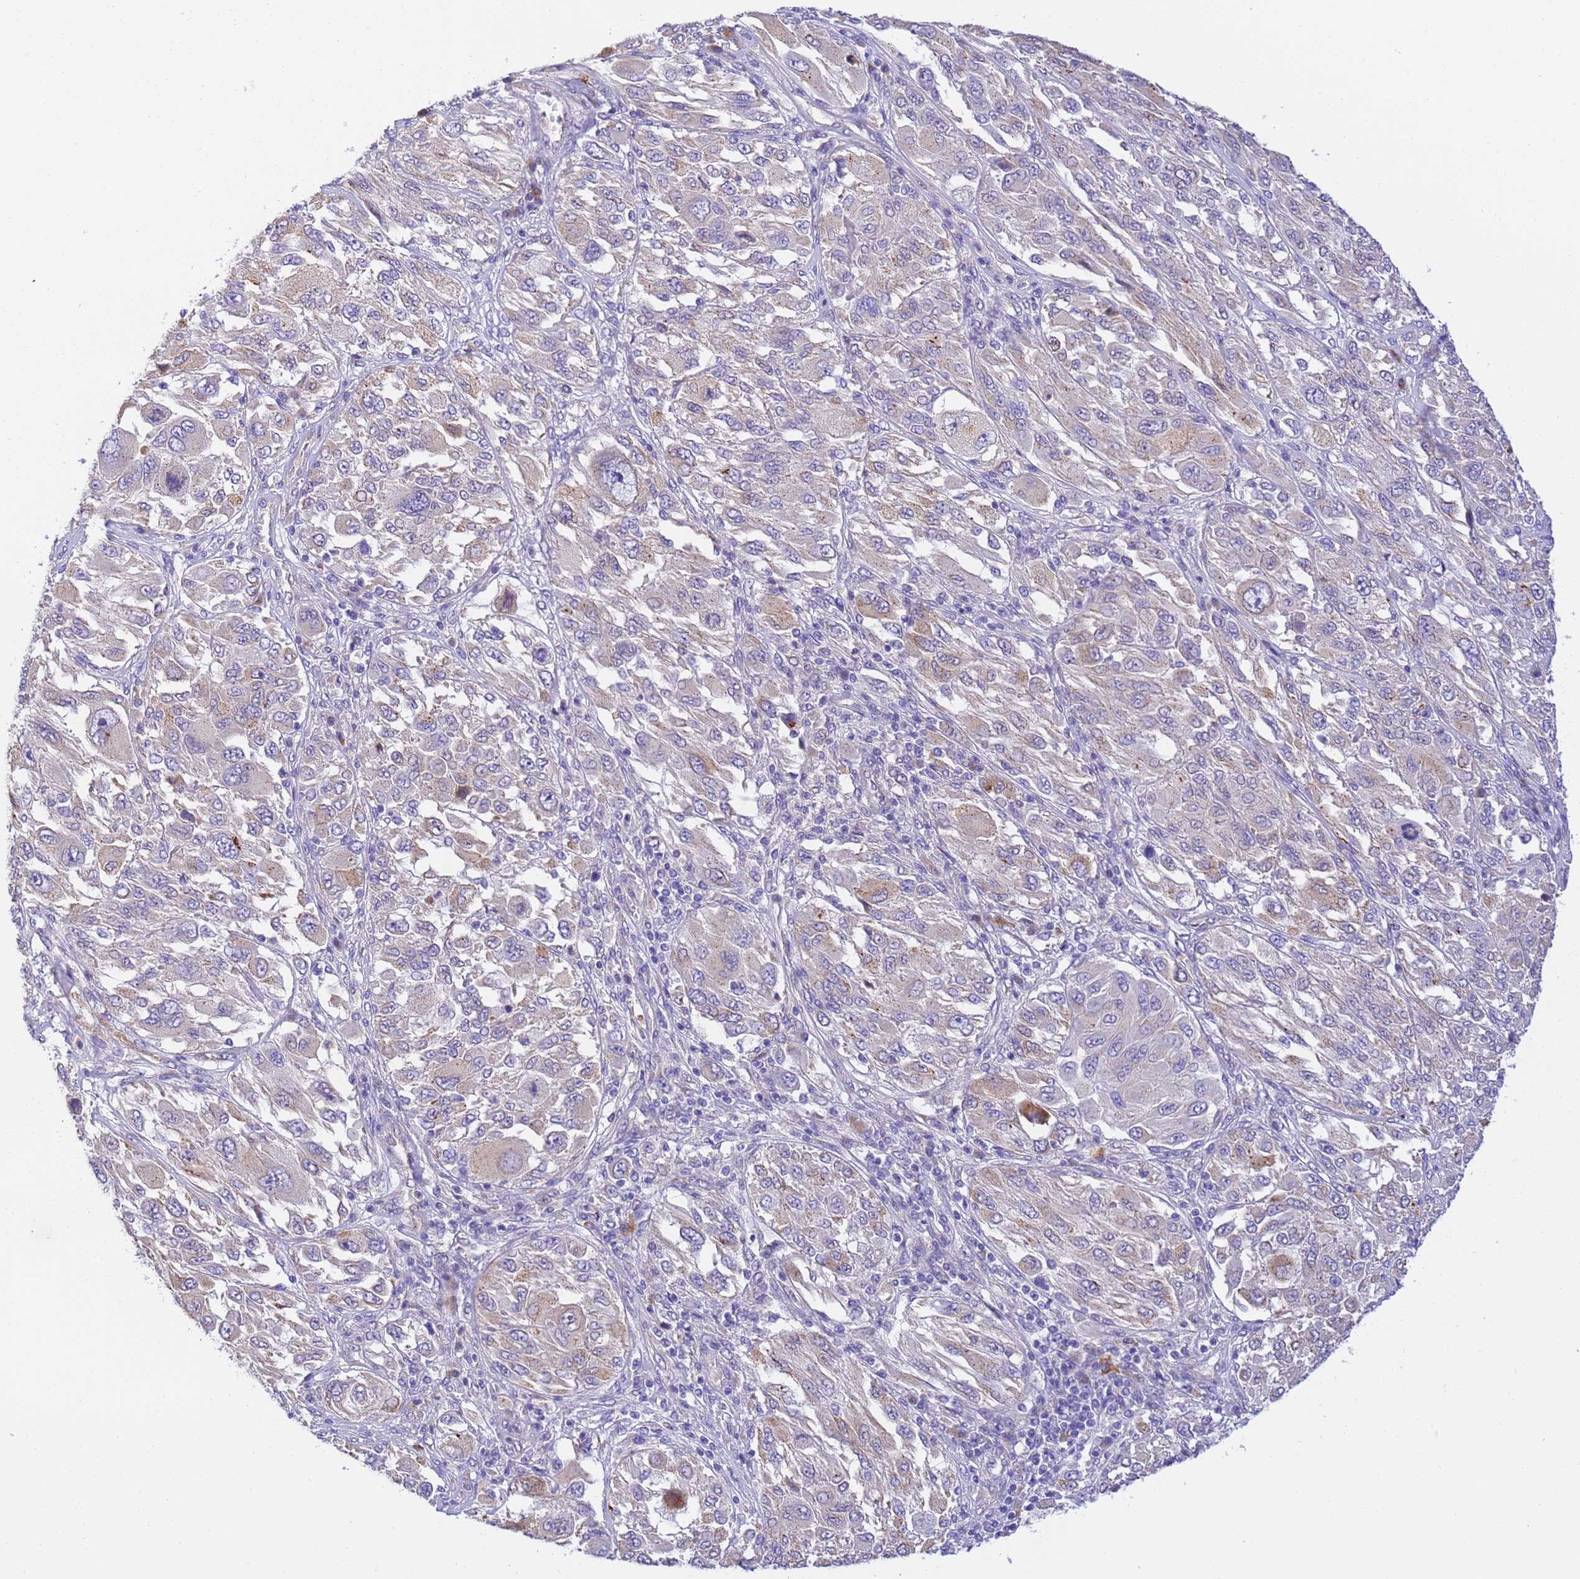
{"staining": {"intensity": "weak", "quantity": "<25%", "location": "cytoplasmic/membranous"}, "tissue": "melanoma", "cell_type": "Tumor cells", "image_type": "cancer", "snomed": [{"axis": "morphology", "description": "Malignant melanoma, NOS"}, {"axis": "topography", "description": "Skin"}], "caption": "IHC image of neoplastic tissue: malignant melanoma stained with DAB (3,3'-diaminobenzidine) demonstrates no significant protein expression in tumor cells.", "gene": "RHBDD3", "patient": {"sex": "female", "age": 91}}